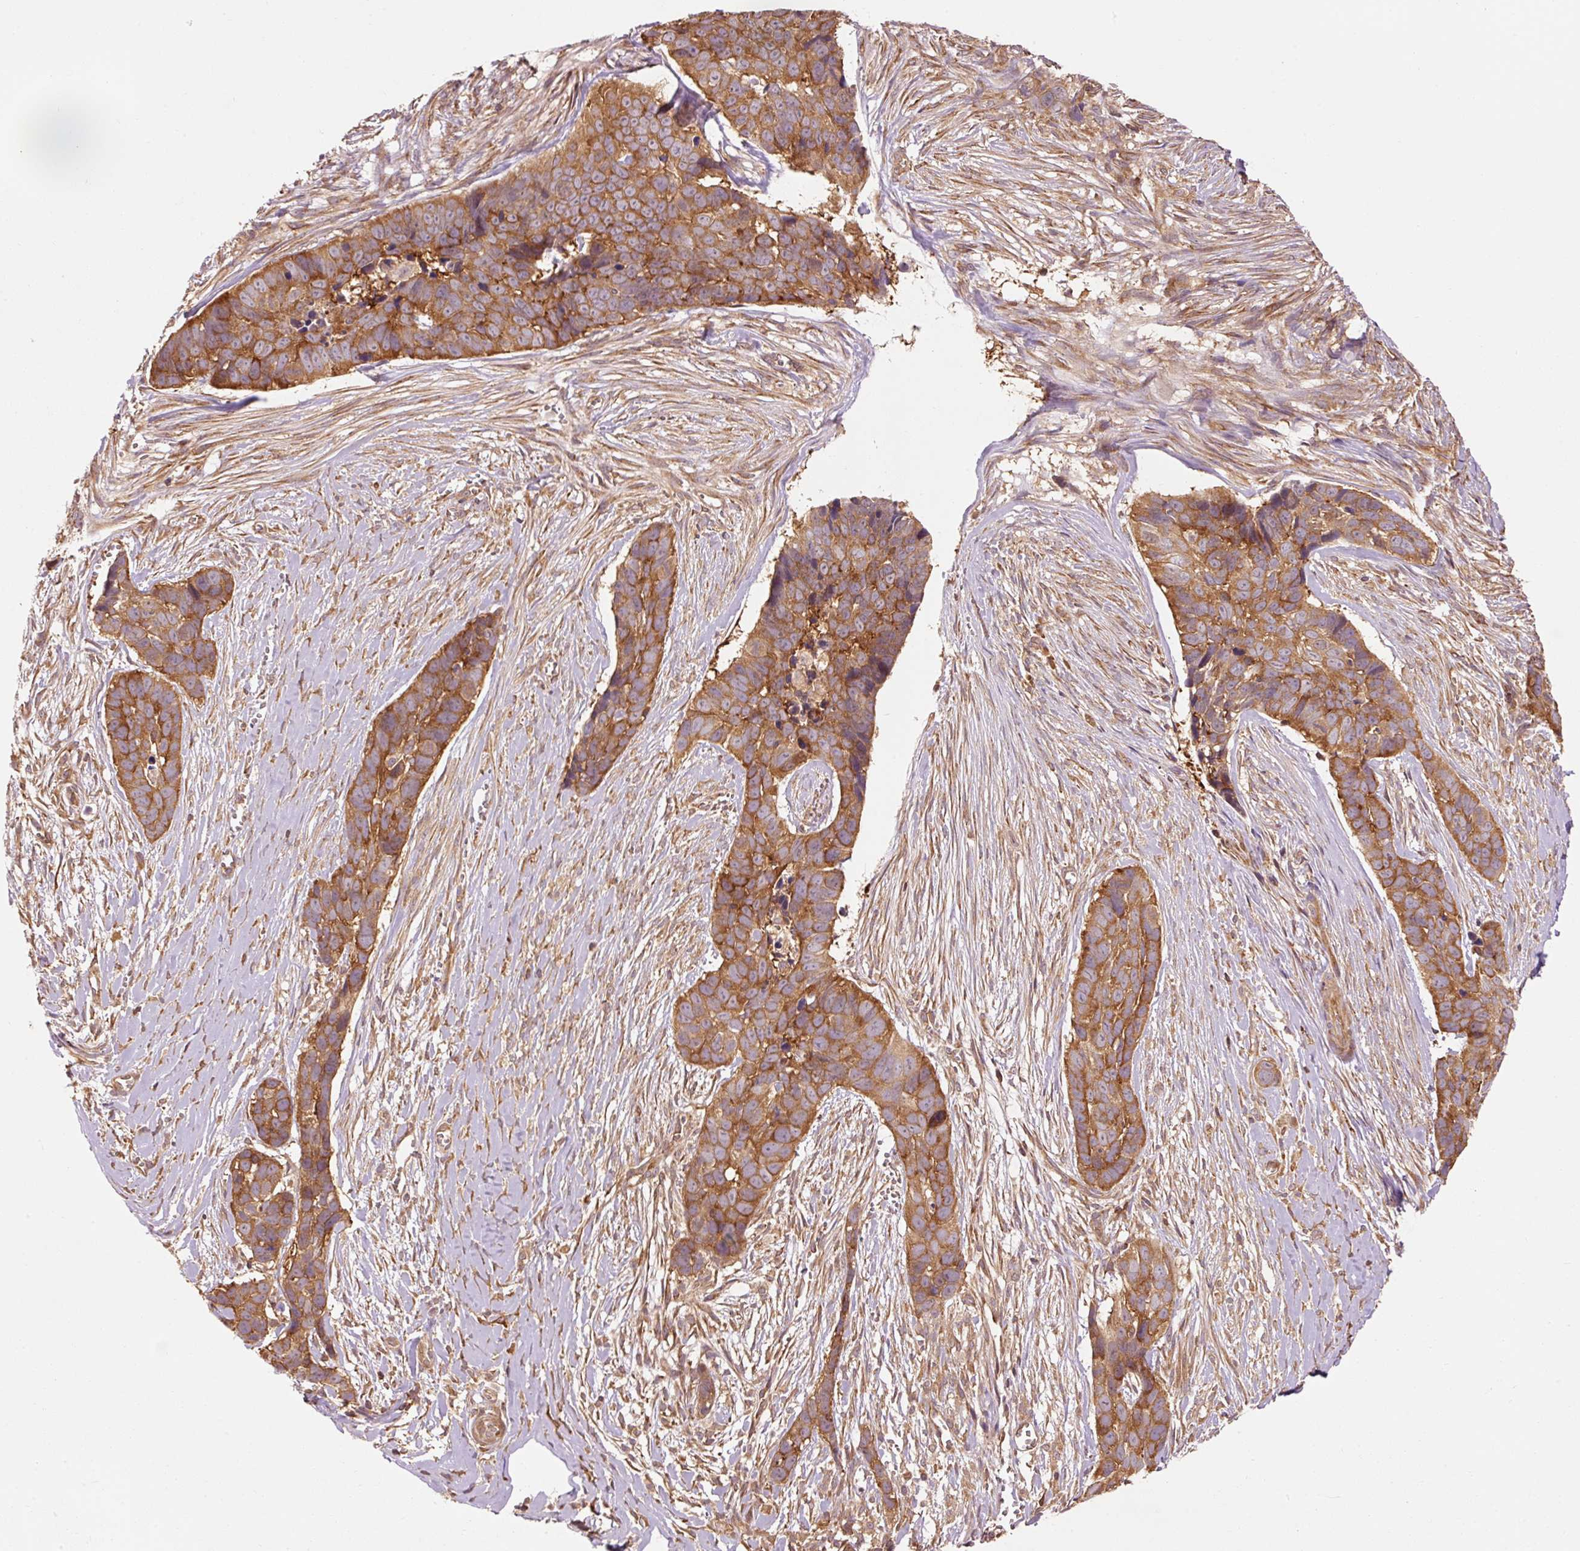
{"staining": {"intensity": "strong", "quantity": ">75%", "location": "cytoplasmic/membranous"}, "tissue": "skin cancer", "cell_type": "Tumor cells", "image_type": "cancer", "snomed": [{"axis": "morphology", "description": "Basal cell carcinoma"}, {"axis": "topography", "description": "Skin"}], "caption": "Skin basal cell carcinoma stained with DAB immunohistochemistry (IHC) shows high levels of strong cytoplasmic/membranous expression in approximately >75% of tumor cells.", "gene": "PDAP1", "patient": {"sex": "female", "age": 82}}